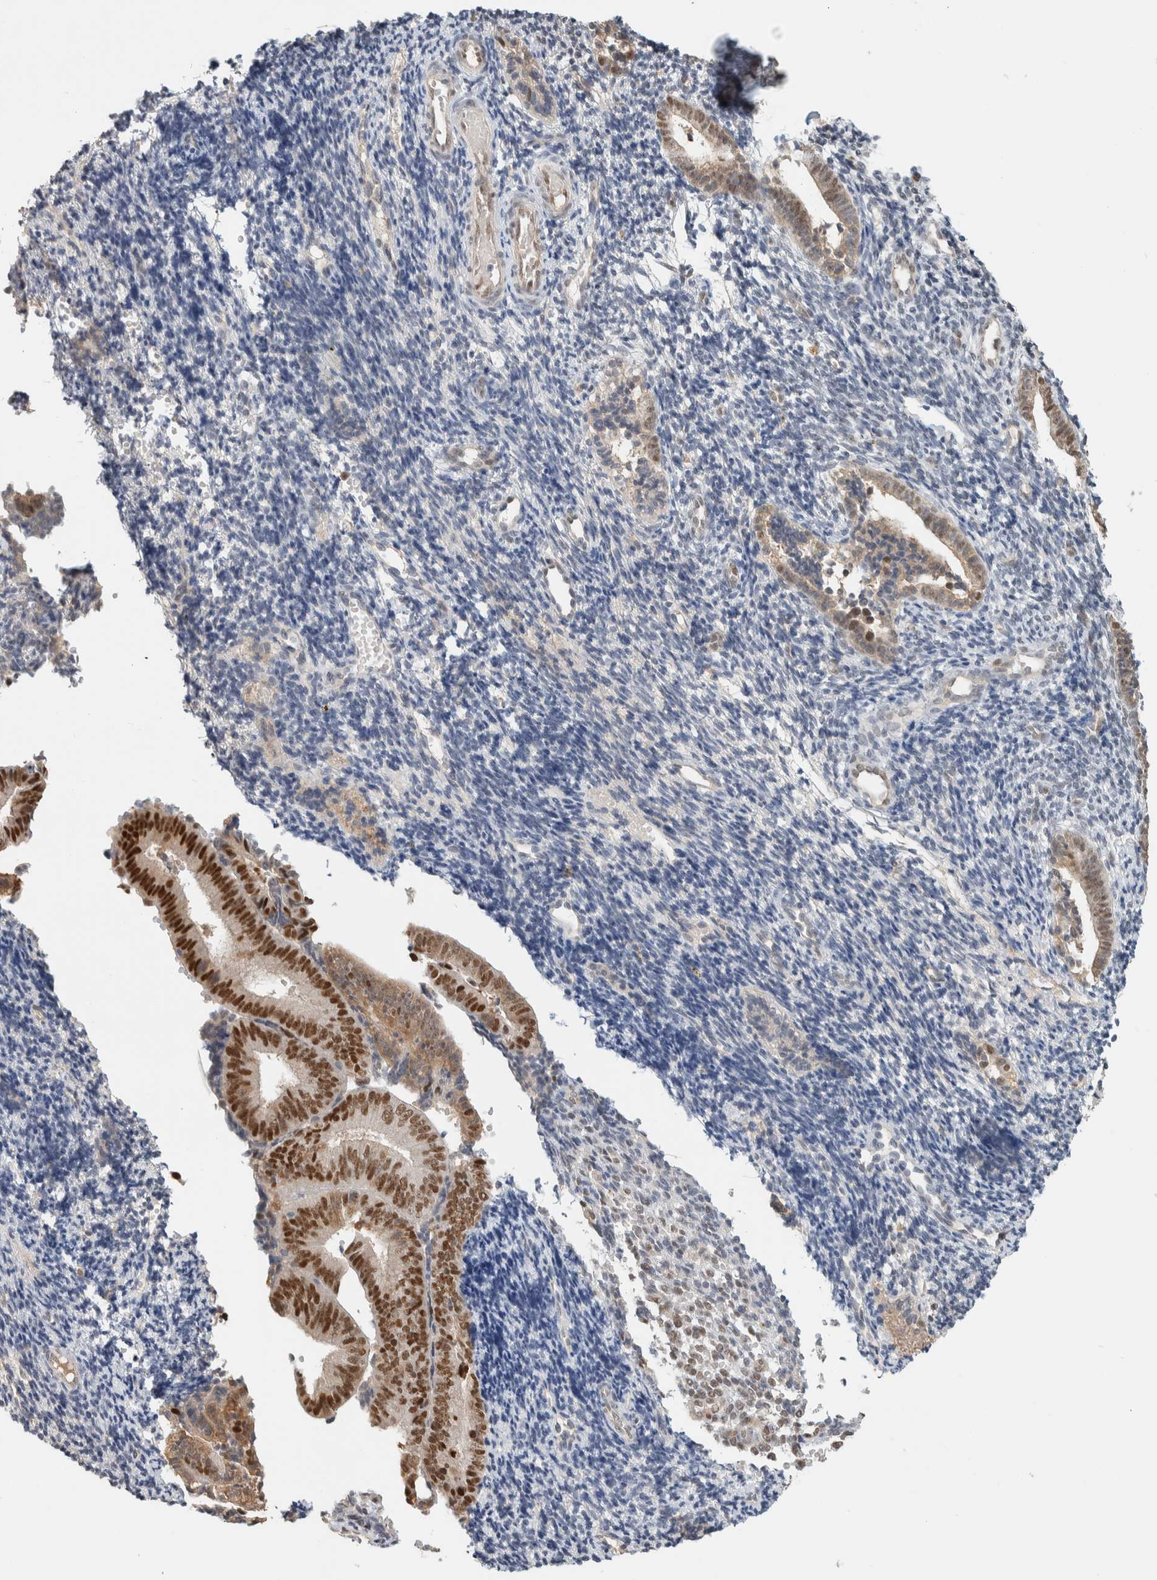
{"staining": {"intensity": "weak", "quantity": "25%-75%", "location": "nuclear"}, "tissue": "endometrium", "cell_type": "Cells in endometrial stroma", "image_type": "normal", "snomed": [{"axis": "morphology", "description": "Normal tissue, NOS"}, {"axis": "topography", "description": "Uterus"}, {"axis": "topography", "description": "Endometrium"}], "caption": "Endometrium stained with immunohistochemistry (IHC) exhibits weak nuclear positivity in about 25%-75% of cells in endometrial stroma.", "gene": "PUS7", "patient": {"sex": "female", "age": 33}}